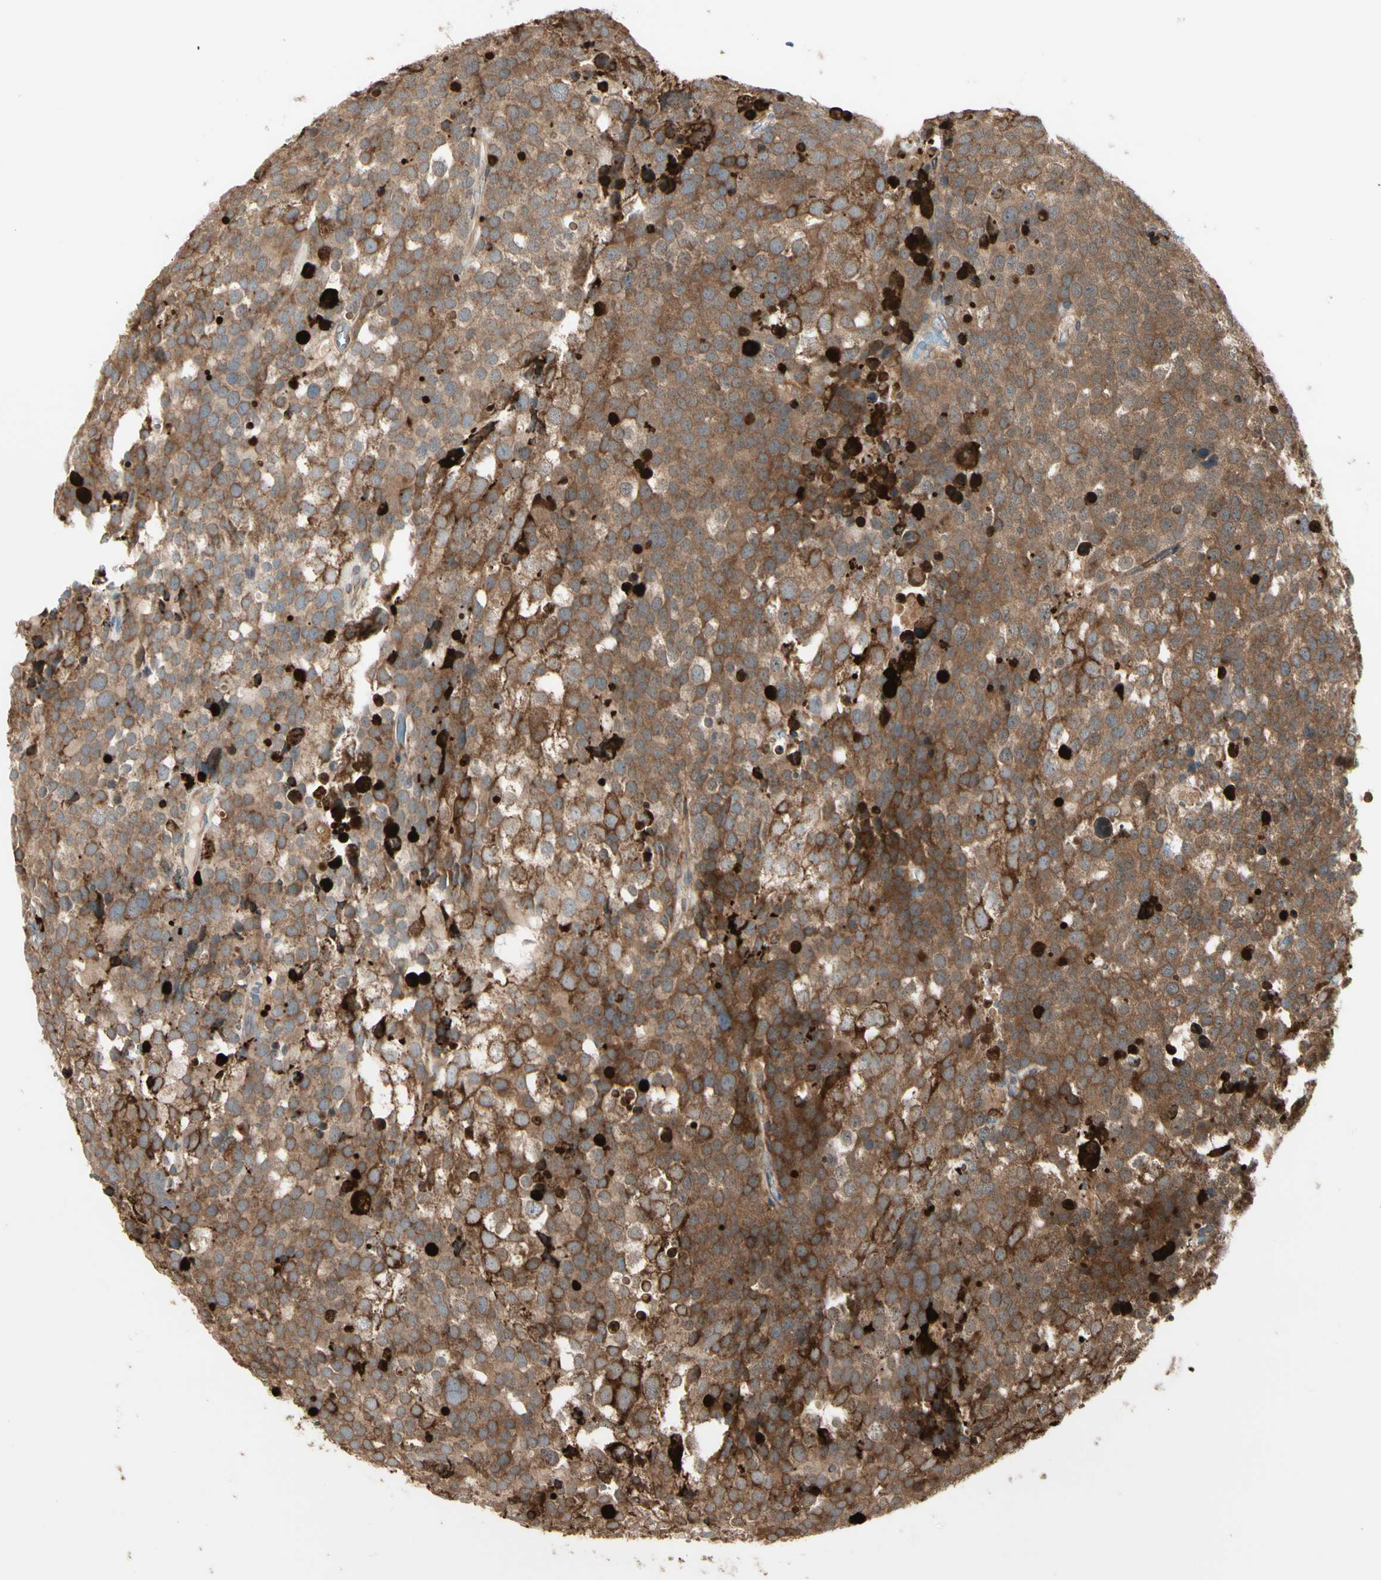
{"staining": {"intensity": "strong", "quantity": ">75%", "location": "cytoplasmic/membranous"}, "tissue": "testis cancer", "cell_type": "Tumor cells", "image_type": "cancer", "snomed": [{"axis": "morphology", "description": "Seminoma, NOS"}, {"axis": "topography", "description": "Testis"}], "caption": "This is a micrograph of immunohistochemistry (IHC) staining of testis cancer (seminoma), which shows strong staining in the cytoplasmic/membranous of tumor cells.", "gene": "HSP90B1", "patient": {"sex": "male", "age": 71}}